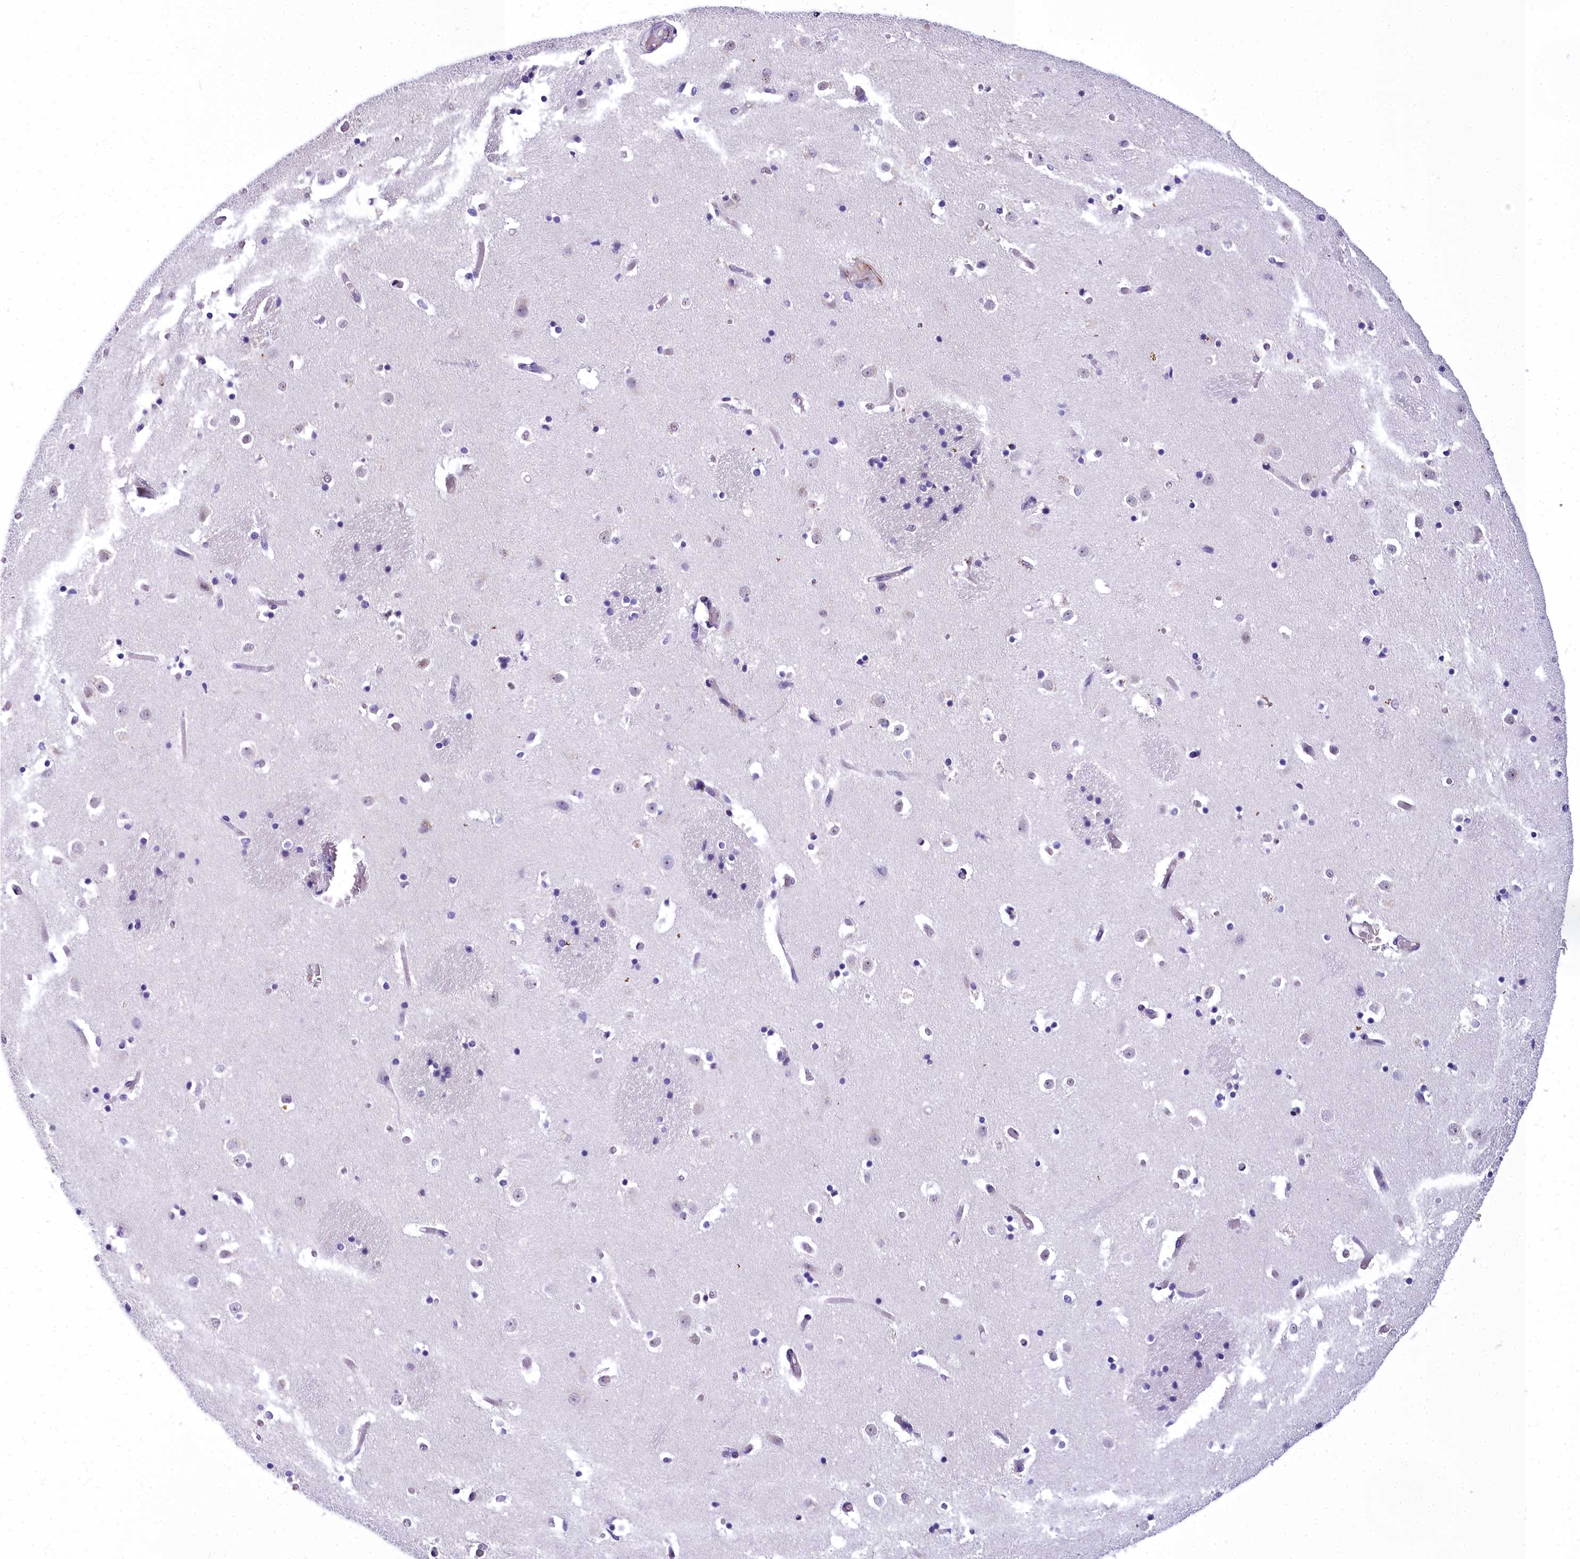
{"staining": {"intensity": "negative", "quantity": "none", "location": "none"}, "tissue": "caudate", "cell_type": "Glial cells", "image_type": "normal", "snomed": [{"axis": "morphology", "description": "Normal tissue, NOS"}, {"axis": "topography", "description": "Lateral ventricle wall"}], "caption": "A high-resolution histopathology image shows immunohistochemistry (IHC) staining of benign caudate, which demonstrates no significant positivity in glial cells.", "gene": "TIMM22", "patient": {"sex": "female", "age": 52}}